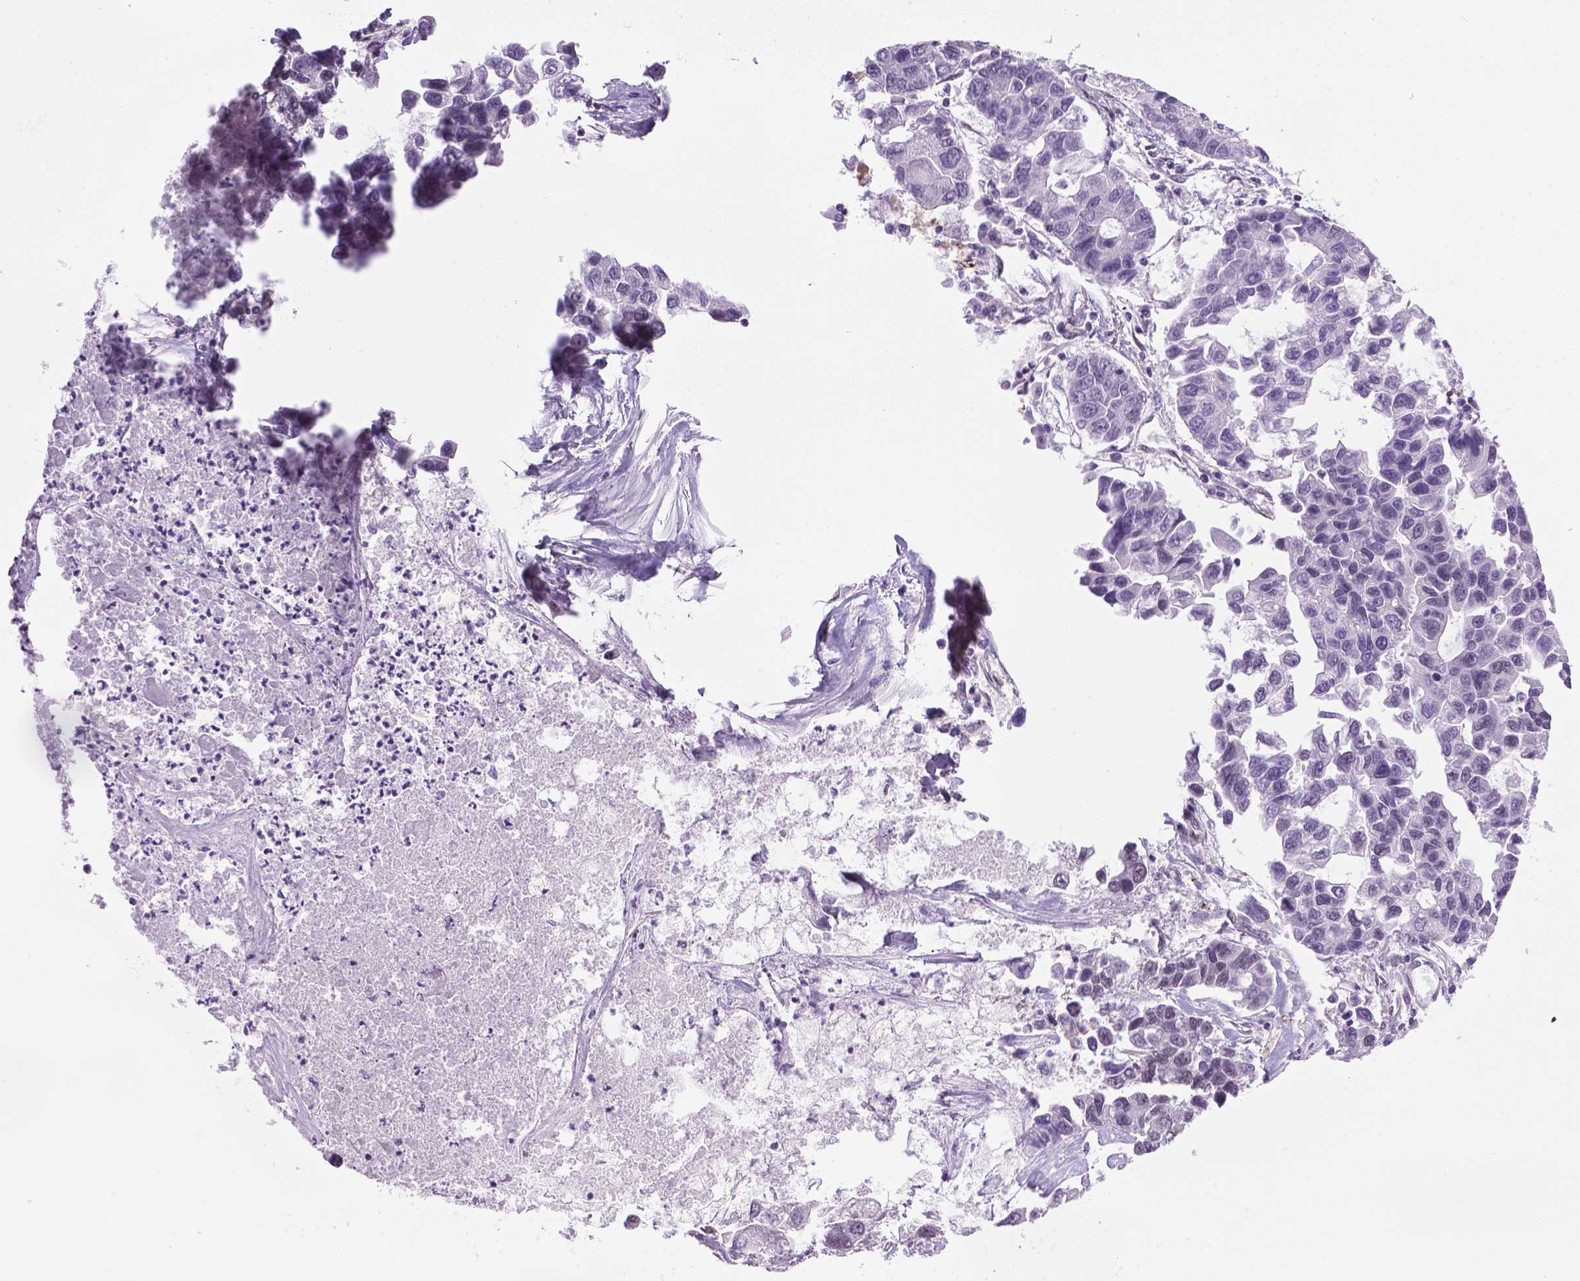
{"staining": {"intensity": "negative", "quantity": "none", "location": "none"}, "tissue": "lung cancer", "cell_type": "Tumor cells", "image_type": "cancer", "snomed": [{"axis": "morphology", "description": "Adenocarcinoma, NOS"}, {"axis": "topography", "description": "Bronchus"}, {"axis": "topography", "description": "Lung"}], "caption": "Tumor cells are negative for brown protein staining in lung cancer (adenocarcinoma).", "gene": "ABI2", "patient": {"sex": "female", "age": 51}}